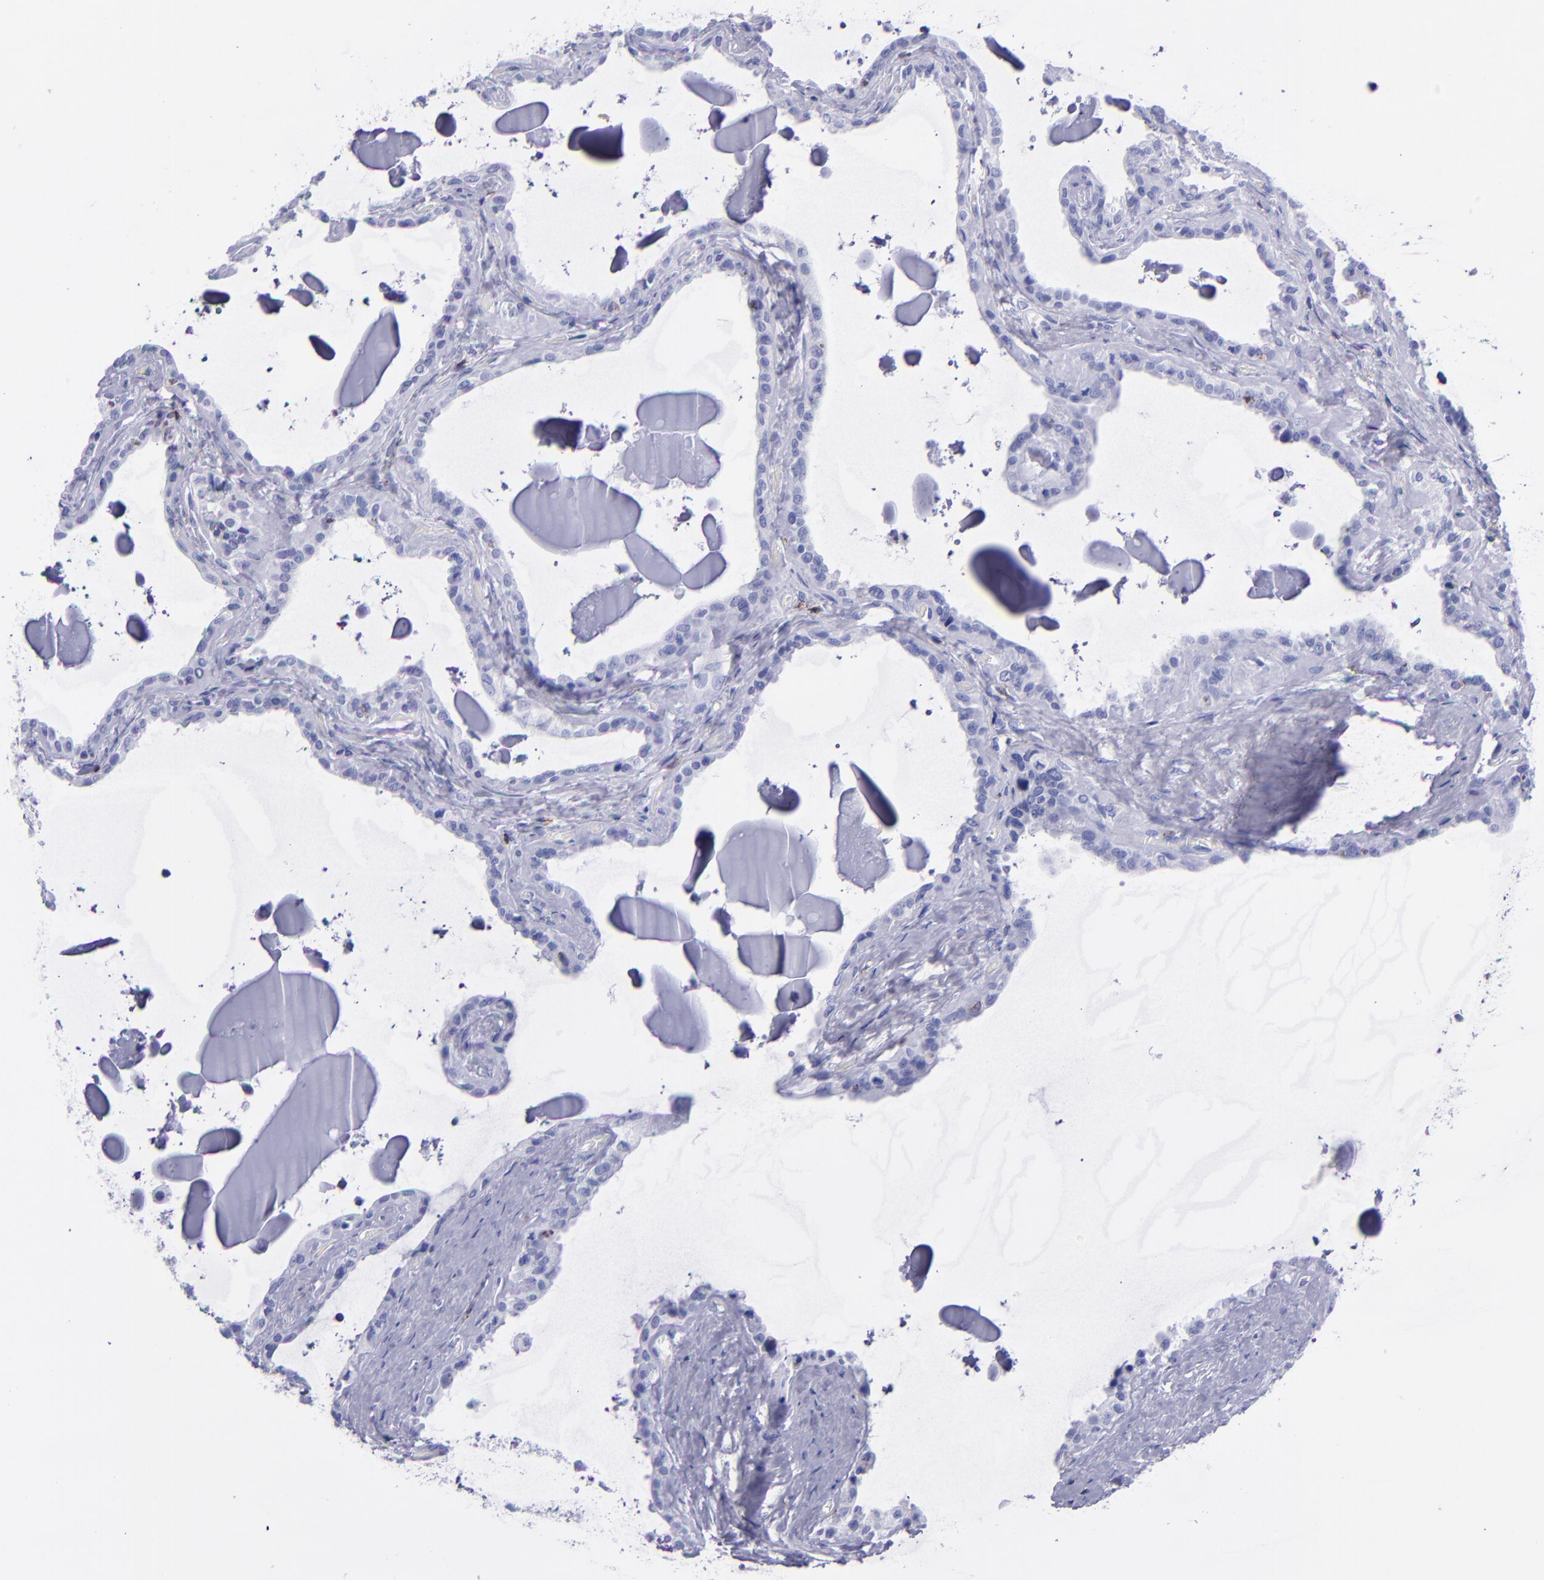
{"staining": {"intensity": "negative", "quantity": "none", "location": "none"}, "tissue": "seminal vesicle", "cell_type": "Glandular cells", "image_type": "normal", "snomed": [{"axis": "morphology", "description": "Normal tissue, NOS"}, {"axis": "morphology", "description": "Inflammation, NOS"}, {"axis": "topography", "description": "Urinary bladder"}, {"axis": "topography", "description": "Prostate"}, {"axis": "topography", "description": "Seminal veicle"}], "caption": "Human seminal vesicle stained for a protein using immunohistochemistry (IHC) reveals no expression in glandular cells.", "gene": "CD6", "patient": {"sex": "male", "age": 82}}